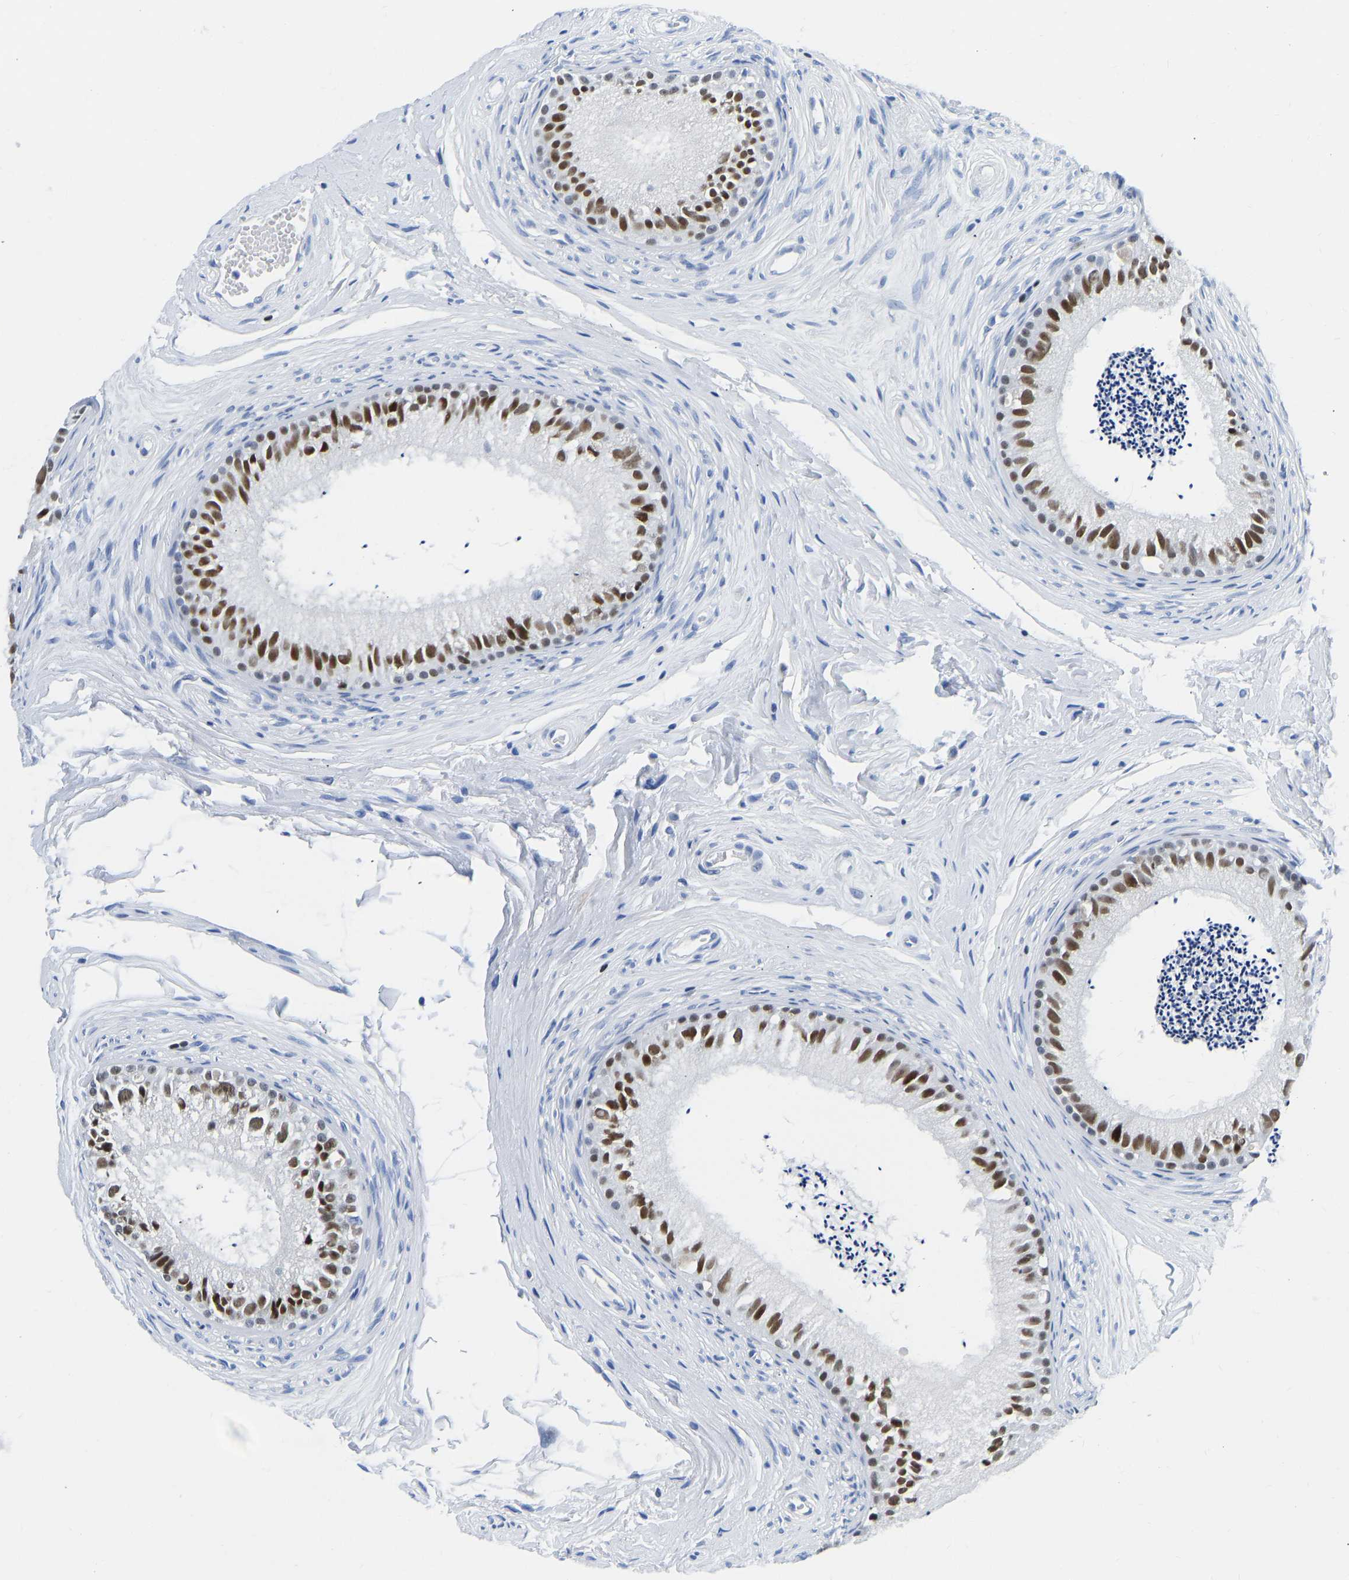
{"staining": {"intensity": "strong", "quantity": "25%-75%", "location": "nuclear"}, "tissue": "epididymis", "cell_type": "Glandular cells", "image_type": "normal", "snomed": [{"axis": "morphology", "description": "Normal tissue, NOS"}, {"axis": "topography", "description": "Epididymis"}], "caption": "High-magnification brightfield microscopy of normal epididymis stained with DAB (3,3'-diaminobenzidine) (brown) and counterstained with hematoxylin (blue). glandular cells exhibit strong nuclear staining is appreciated in about25%-75% of cells.", "gene": "TCF7", "patient": {"sex": "male", "age": 56}}